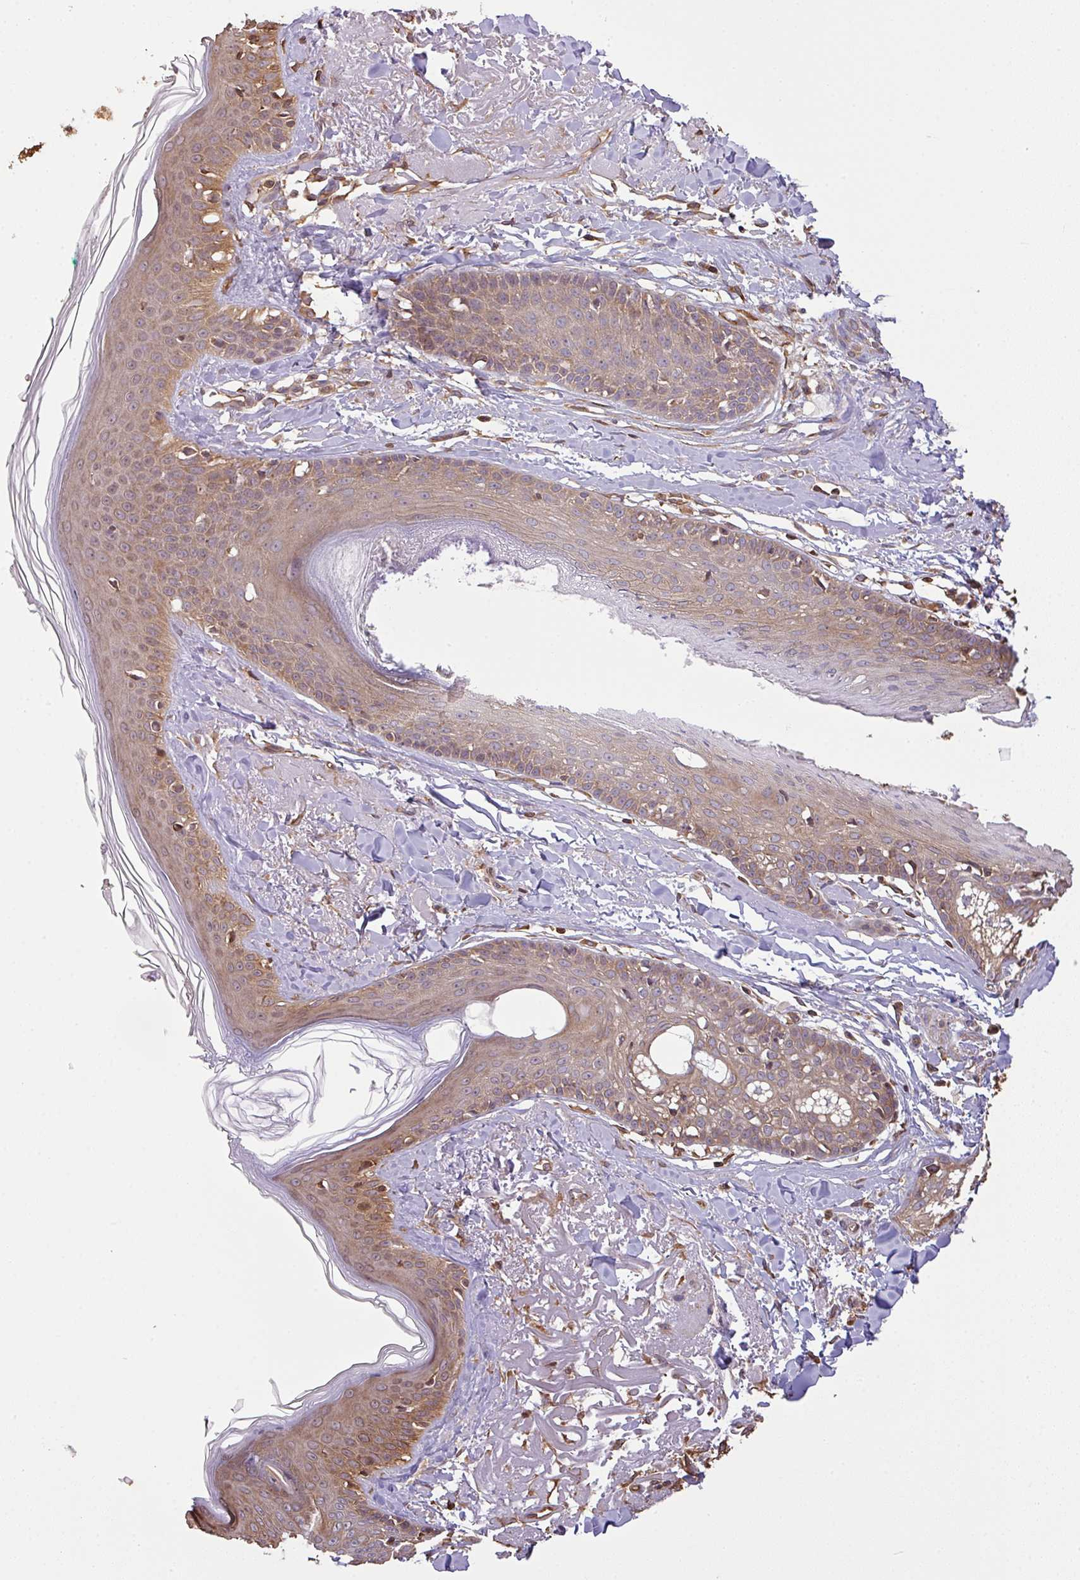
{"staining": {"intensity": "moderate", "quantity": ">75%", "location": "cytoplasmic/membranous"}, "tissue": "skin", "cell_type": "Fibroblasts", "image_type": "normal", "snomed": [{"axis": "morphology", "description": "Normal tissue, NOS"}, {"axis": "morphology", "description": "Malignant melanoma, NOS"}, {"axis": "topography", "description": "Skin"}], "caption": "Immunohistochemical staining of unremarkable skin displays >75% levels of moderate cytoplasmic/membranous protein staining in approximately >75% of fibroblasts. The protein is shown in brown color, while the nuclei are stained blue.", "gene": "VENTX", "patient": {"sex": "male", "age": 80}}